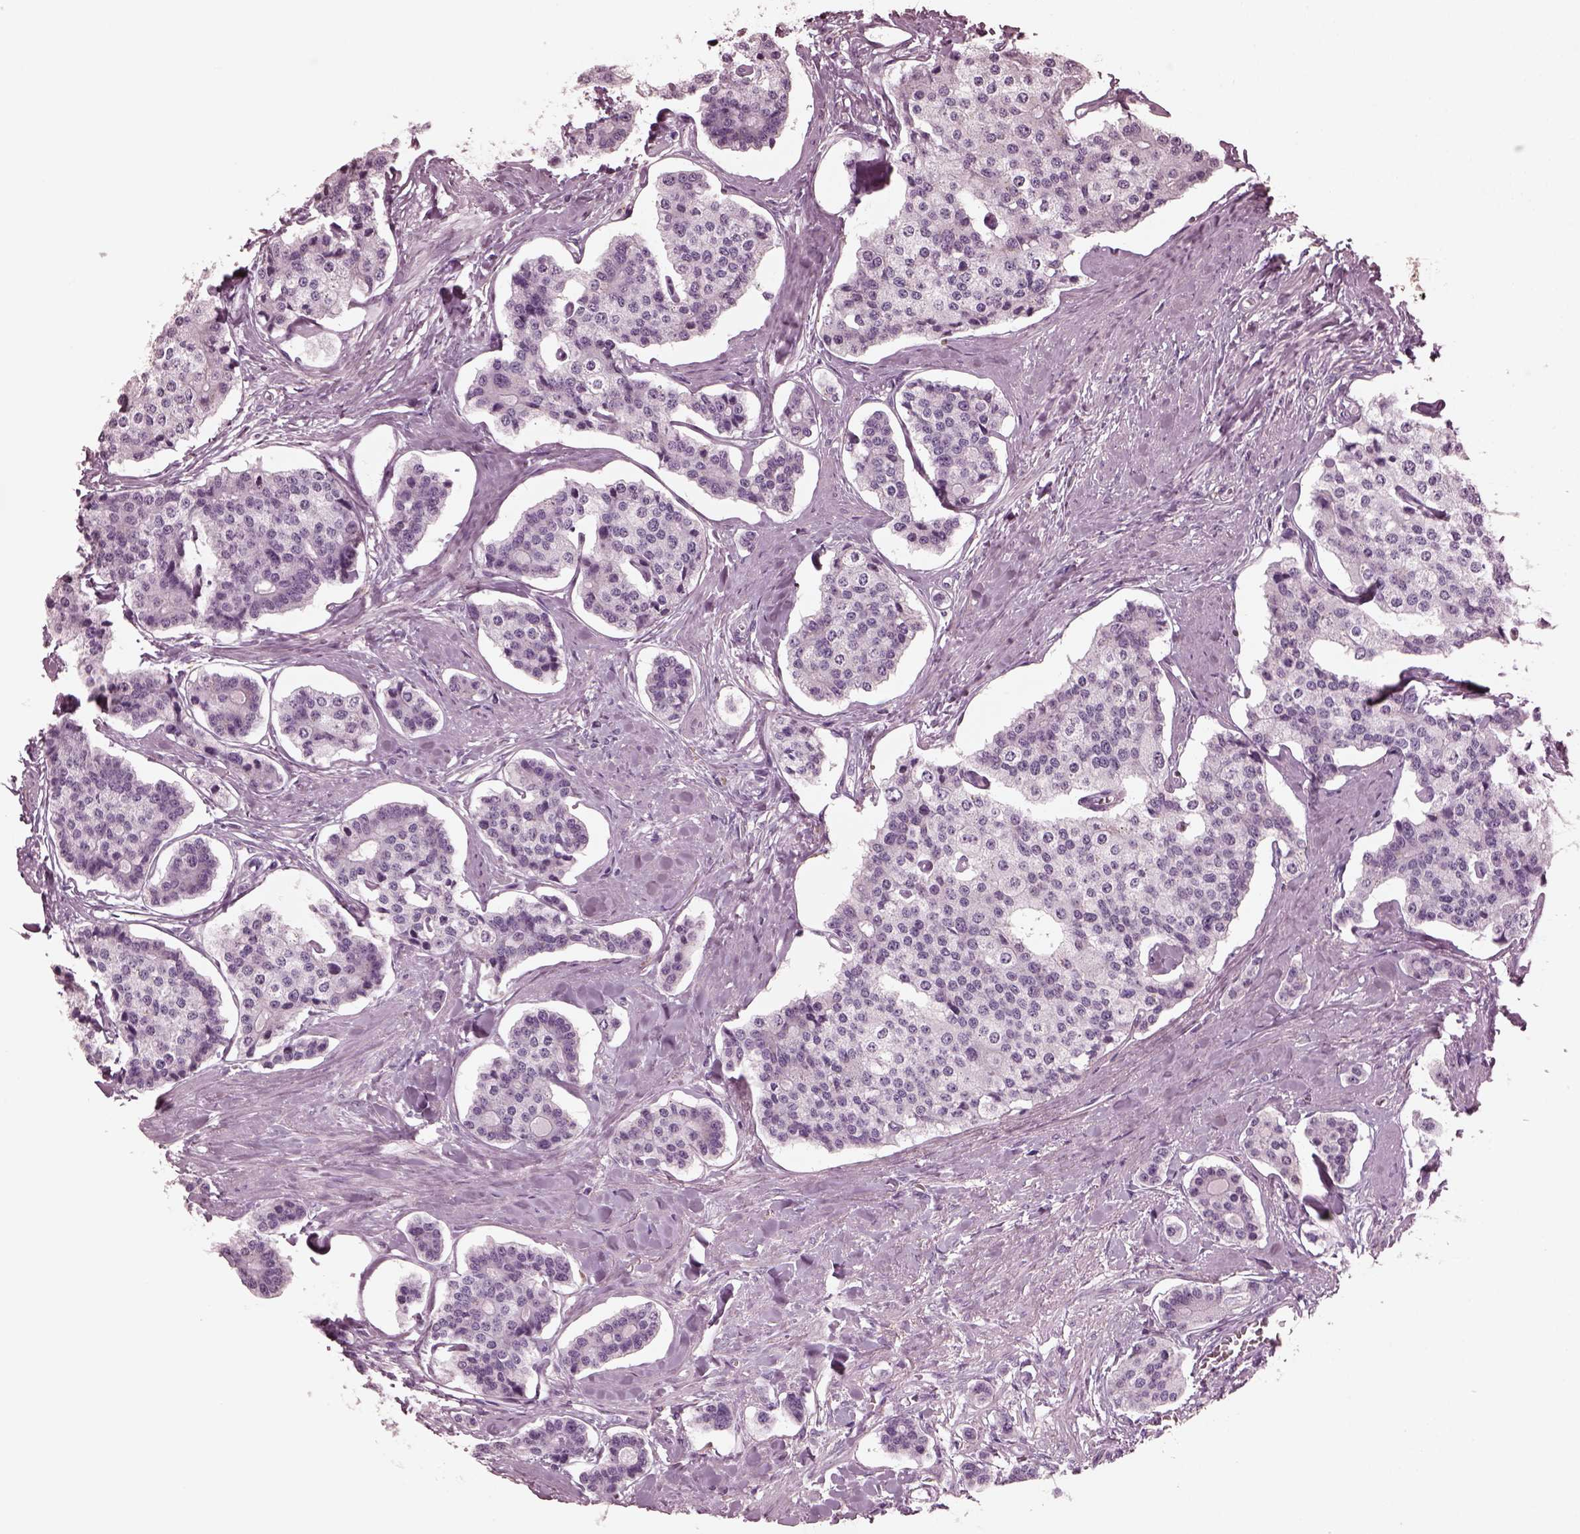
{"staining": {"intensity": "negative", "quantity": "none", "location": "none"}, "tissue": "carcinoid", "cell_type": "Tumor cells", "image_type": "cancer", "snomed": [{"axis": "morphology", "description": "Carcinoid, malignant, NOS"}, {"axis": "topography", "description": "Small intestine"}], "caption": "Immunohistochemical staining of carcinoid shows no significant positivity in tumor cells.", "gene": "CGA", "patient": {"sex": "female", "age": 65}}